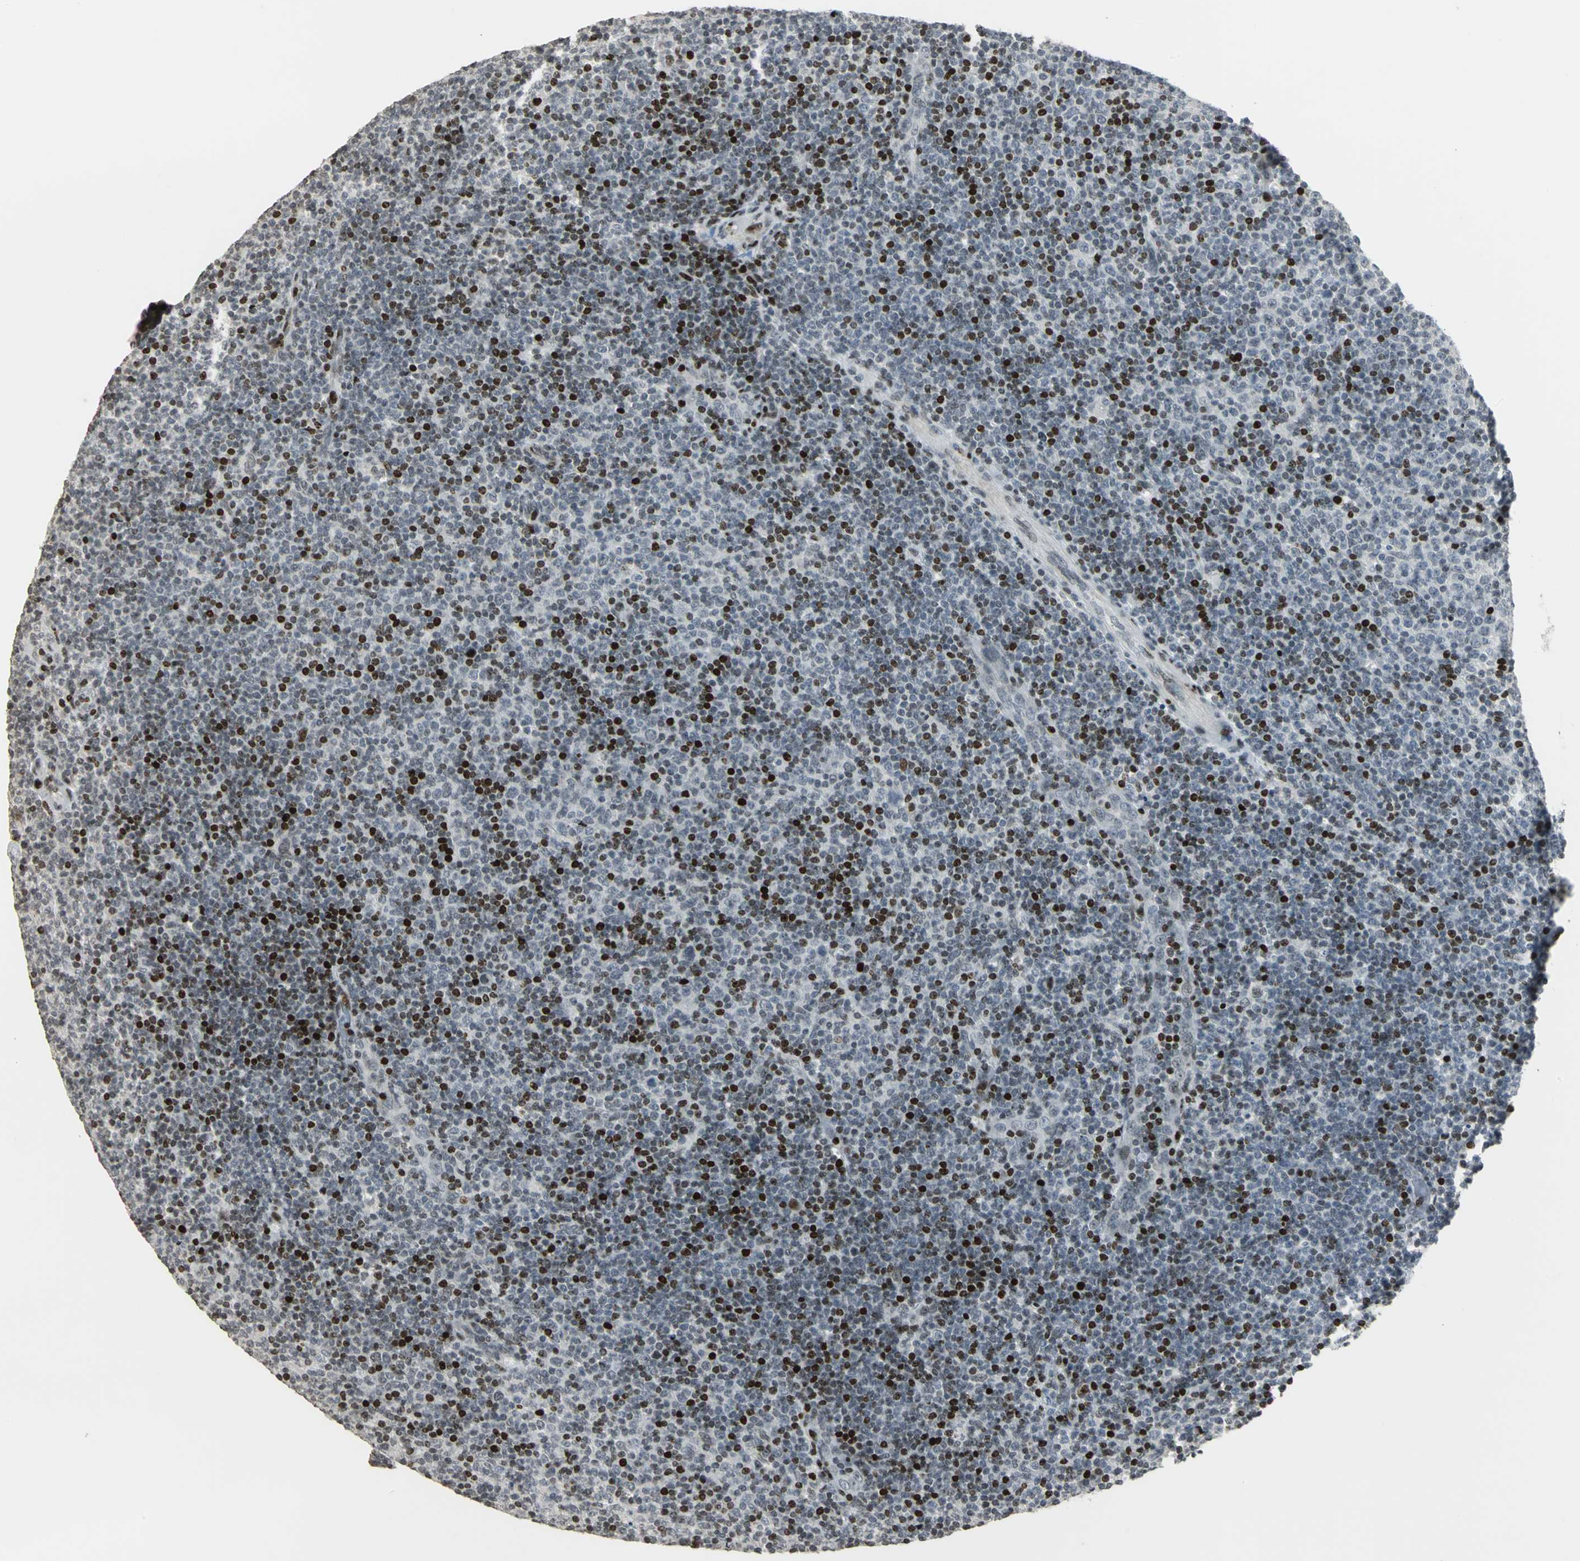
{"staining": {"intensity": "strong", "quantity": "25%-75%", "location": "nuclear"}, "tissue": "lymphoma", "cell_type": "Tumor cells", "image_type": "cancer", "snomed": [{"axis": "morphology", "description": "Malignant lymphoma, non-Hodgkin's type, Low grade"}, {"axis": "topography", "description": "Lymph node"}], "caption": "Low-grade malignant lymphoma, non-Hodgkin's type stained with DAB immunohistochemistry (IHC) demonstrates high levels of strong nuclear positivity in about 25%-75% of tumor cells. Immunohistochemistry stains the protein of interest in brown and the nuclei are stained blue.", "gene": "KDM1A", "patient": {"sex": "male", "age": 70}}